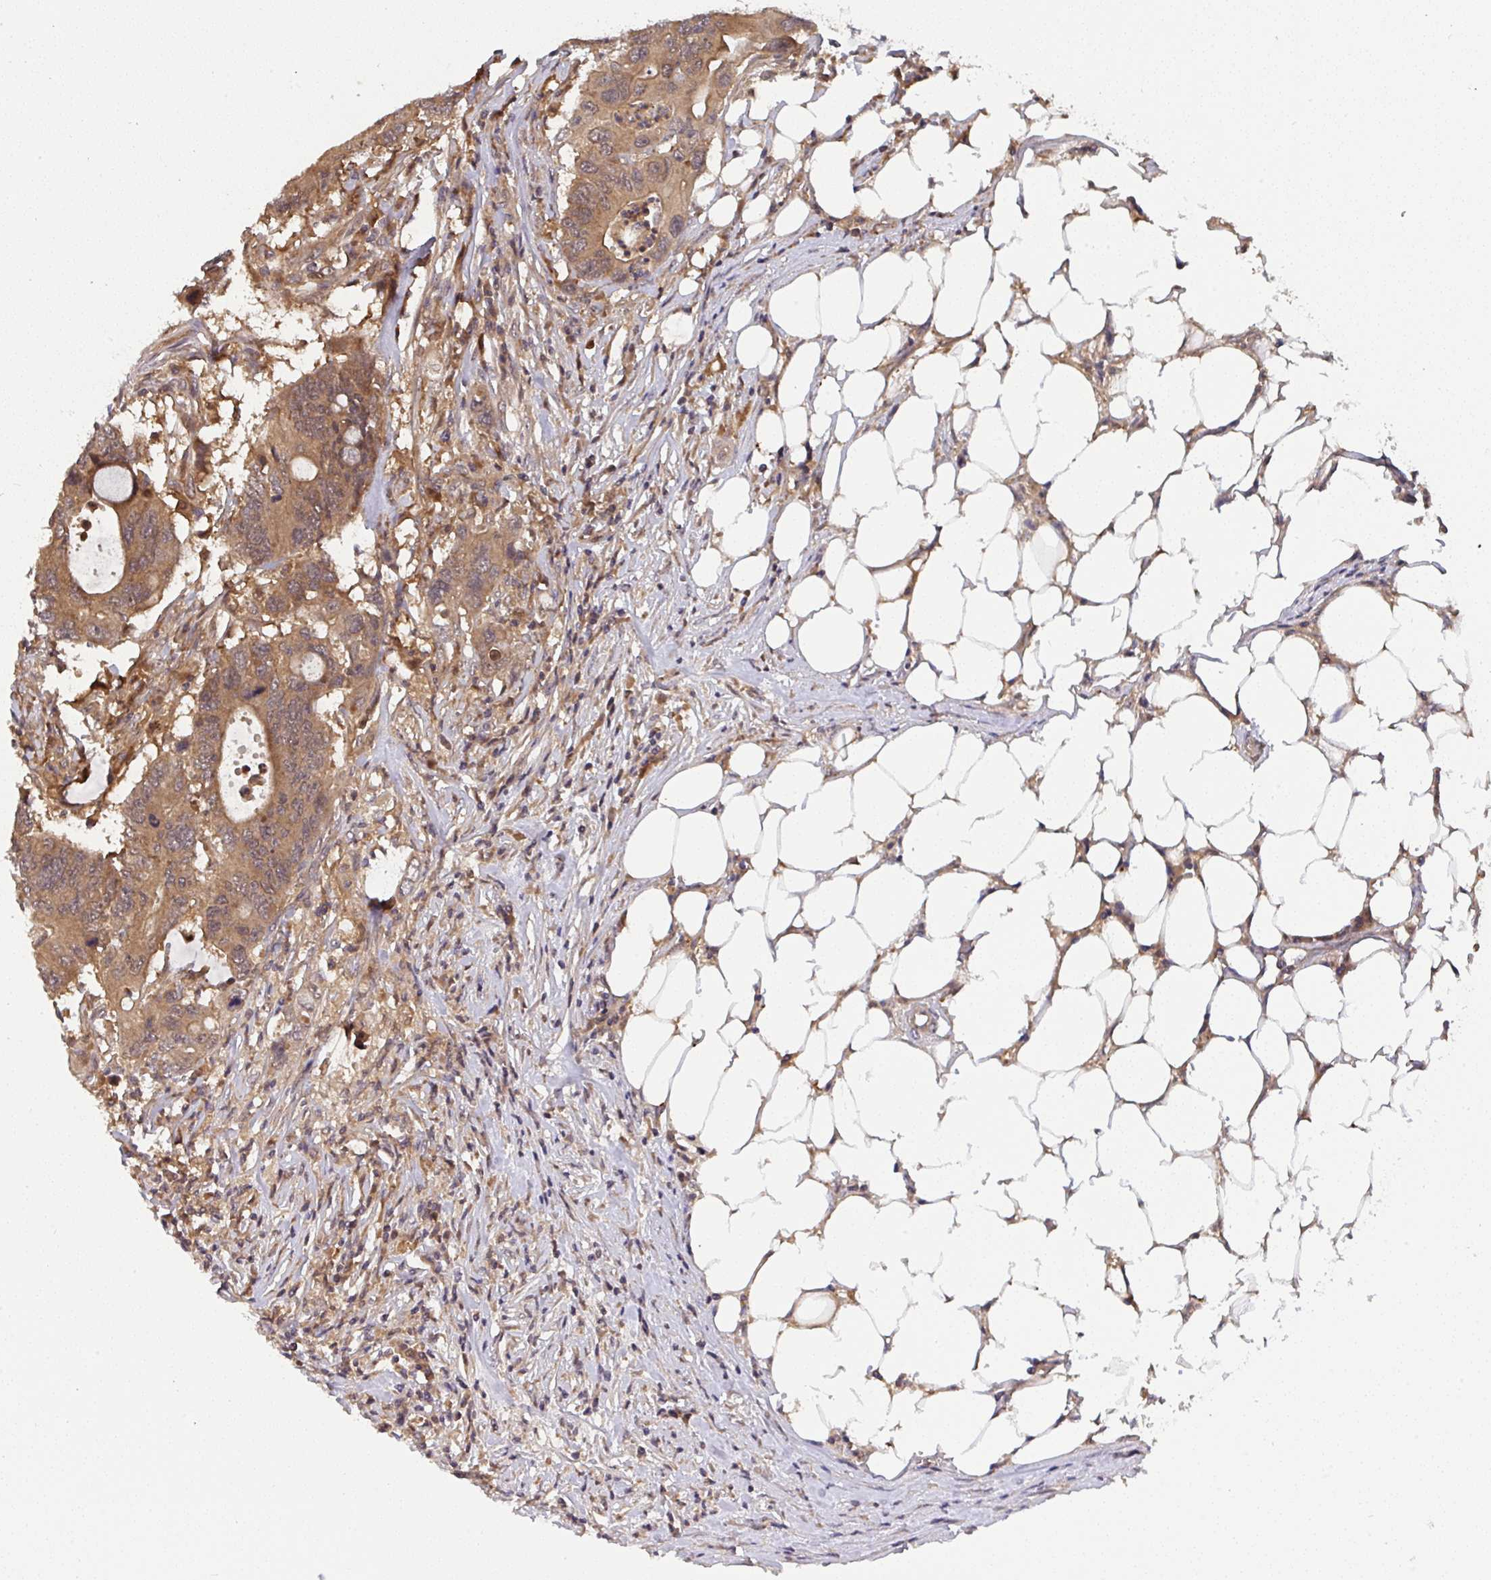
{"staining": {"intensity": "moderate", "quantity": ">75%", "location": "cytoplasmic/membranous,nuclear"}, "tissue": "colorectal cancer", "cell_type": "Tumor cells", "image_type": "cancer", "snomed": [{"axis": "morphology", "description": "Adenocarcinoma, NOS"}, {"axis": "topography", "description": "Colon"}], "caption": "Tumor cells show moderate cytoplasmic/membranous and nuclear staining in approximately >75% of cells in colorectal cancer.", "gene": "TIGAR", "patient": {"sex": "male", "age": 71}}